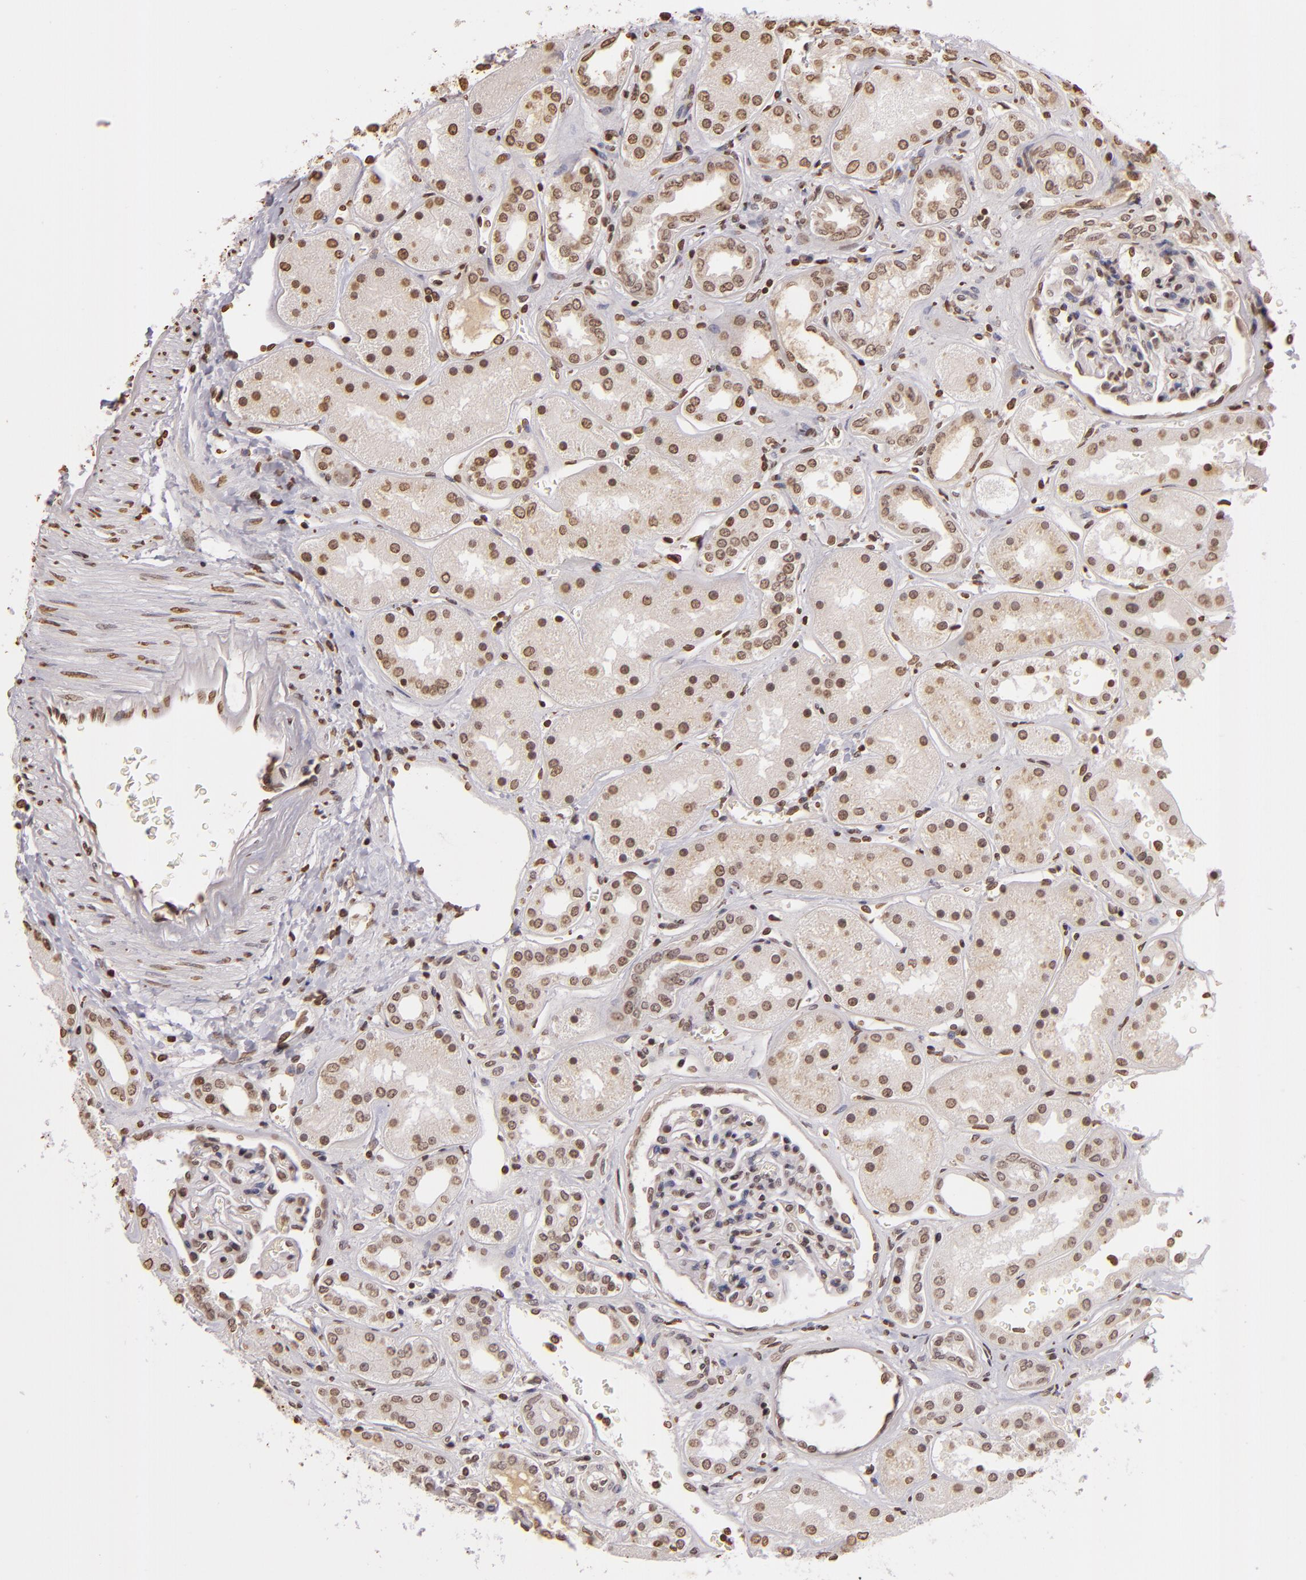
{"staining": {"intensity": "moderate", "quantity": ">75%", "location": "nuclear"}, "tissue": "kidney", "cell_type": "Cells in glomeruli", "image_type": "normal", "snomed": [{"axis": "morphology", "description": "Normal tissue, NOS"}, {"axis": "topography", "description": "Kidney"}], "caption": "Human kidney stained with a brown dye demonstrates moderate nuclear positive staining in approximately >75% of cells in glomeruli.", "gene": "THRB", "patient": {"sex": "male", "age": 28}}